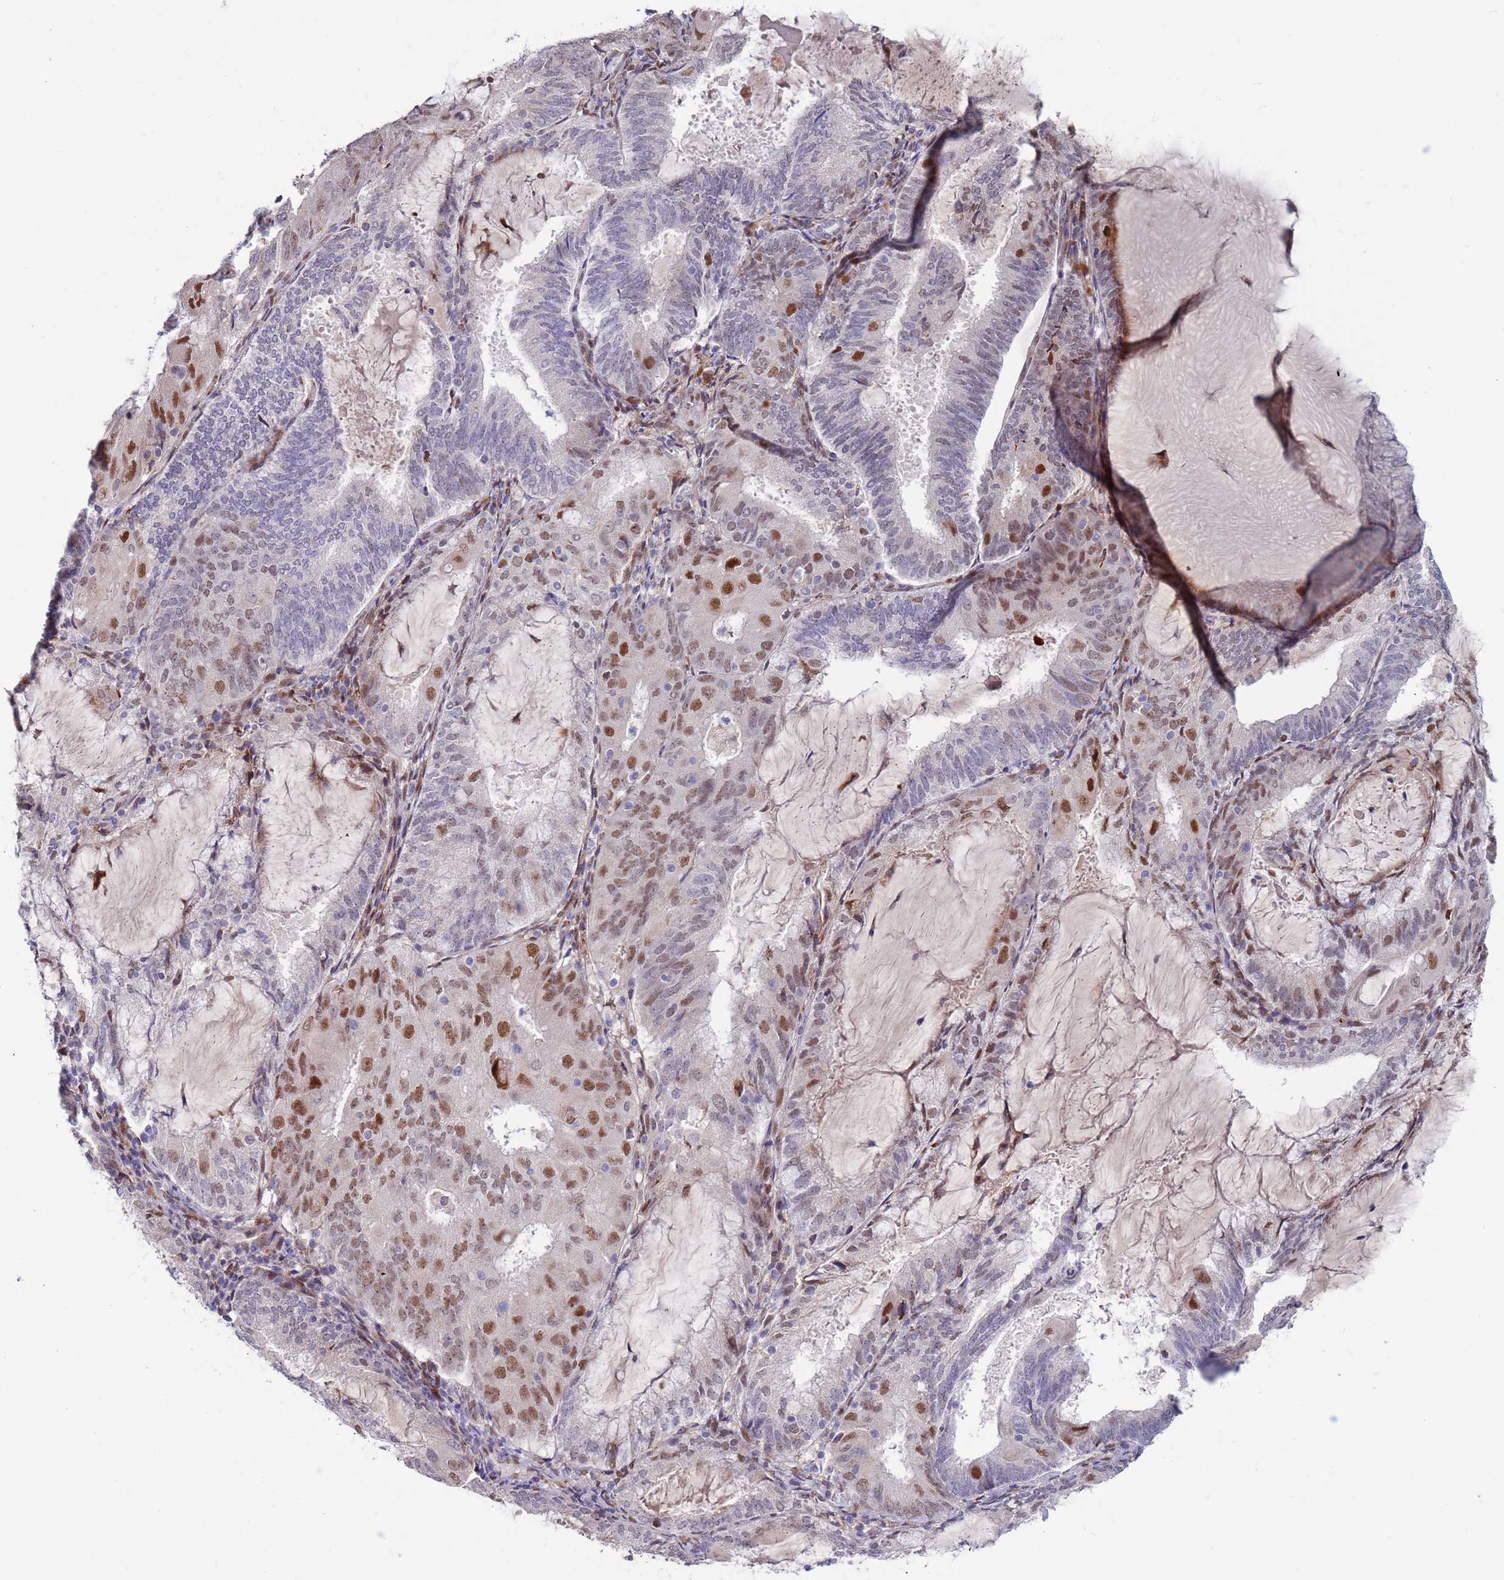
{"staining": {"intensity": "moderate", "quantity": "<25%", "location": "nuclear"}, "tissue": "endometrial cancer", "cell_type": "Tumor cells", "image_type": "cancer", "snomed": [{"axis": "morphology", "description": "Adenocarcinoma, NOS"}, {"axis": "topography", "description": "Endometrium"}], "caption": "Protein staining by IHC displays moderate nuclear positivity in approximately <25% of tumor cells in endometrial cancer.", "gene": "FBXO27", "patient": {"sex": "female", "age": 81}}